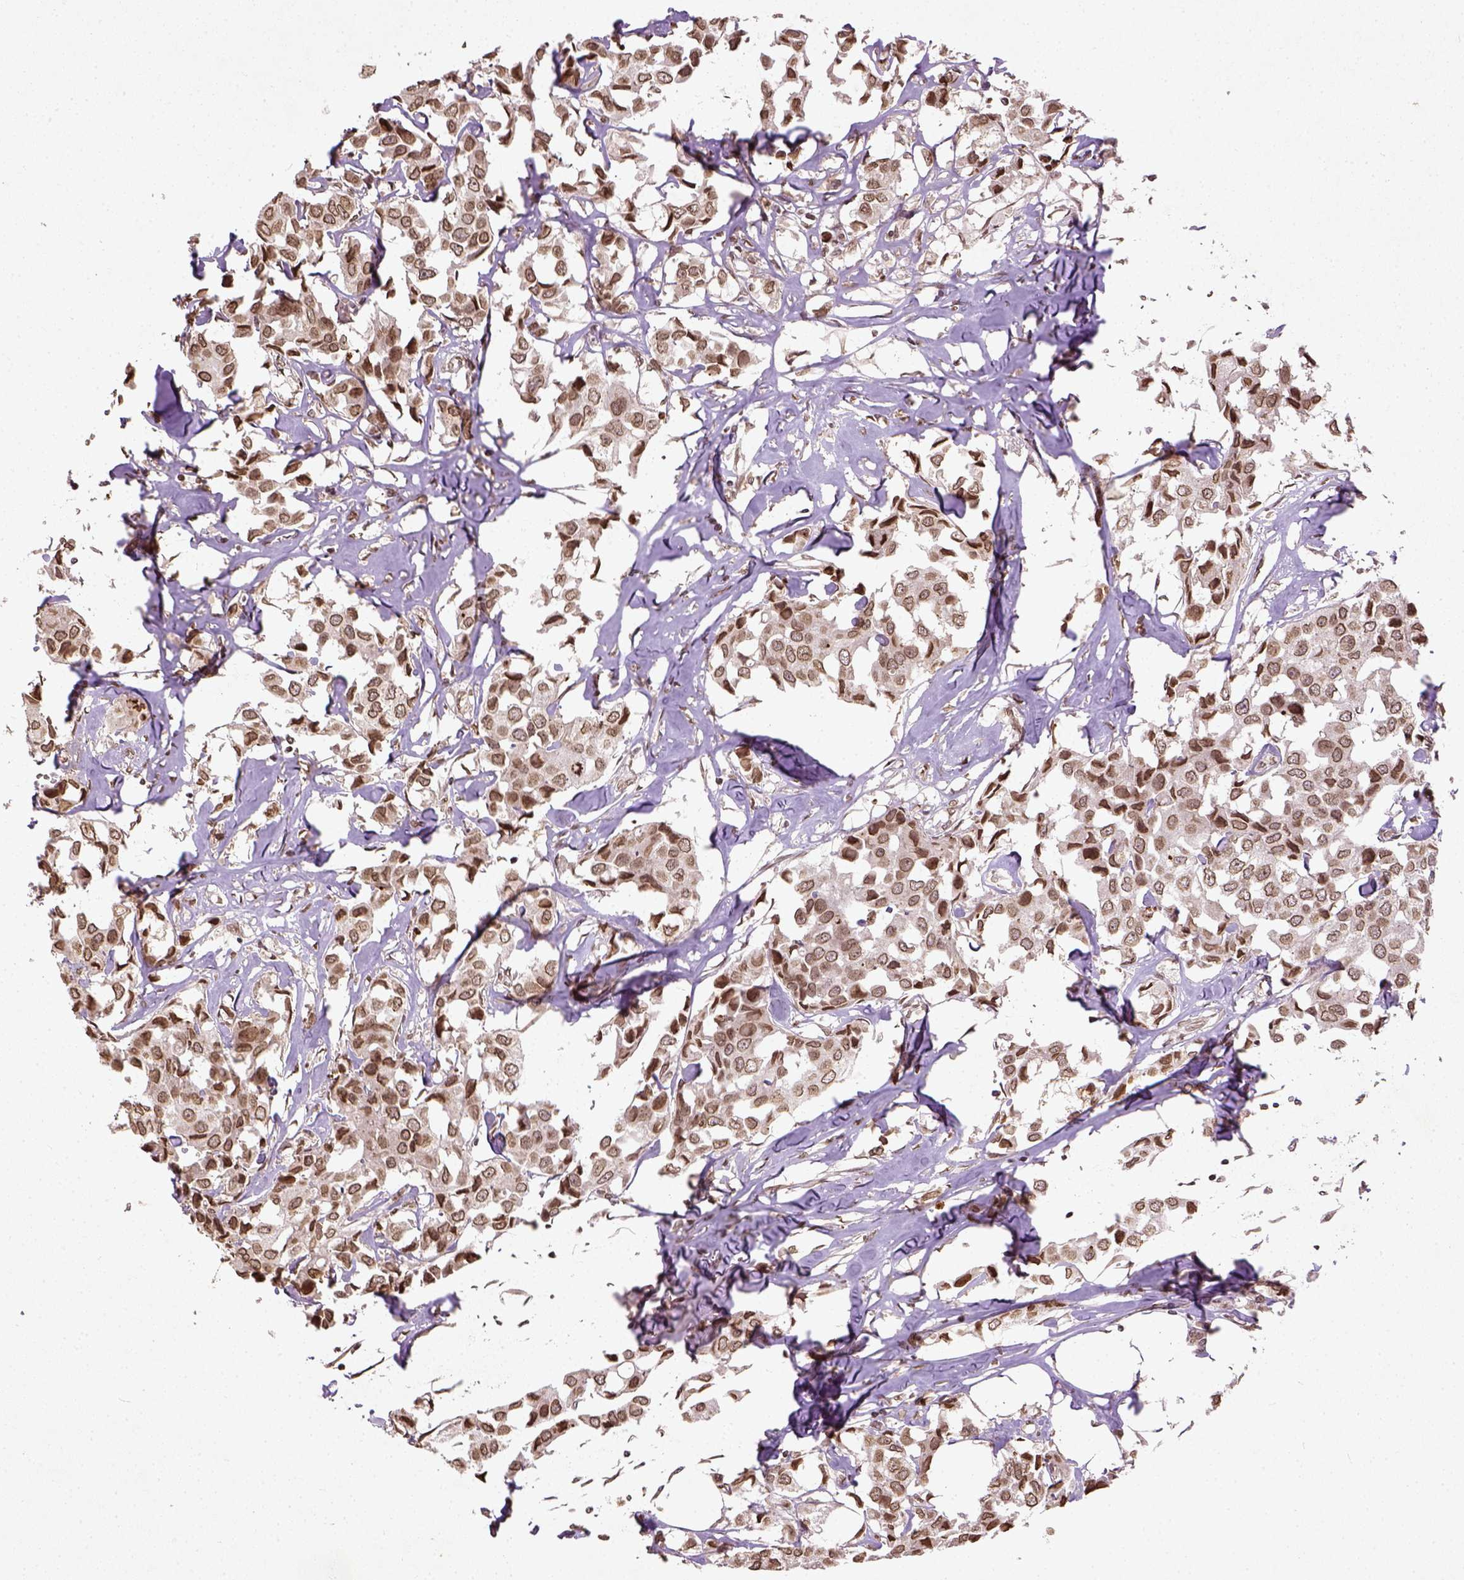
{"staining": {"intensity": "moderate", "quantity": ">75%", "location": "nuclear"}, "tissue": "breast cancer", "cell_type": "Tumor cells", "image_type": "cancer", "snomed": [{"axis": "morphology", "description": "Duct carcinoma"}, {"axis": "topography", "description": "Breast"}], "caption": "Protein analysis of infiltrating ductal carcinoma (breast) tissue shows moderate nuclear positivity in about >75% of tumor cells. (Stains: DAB (3,3'-diaminobenzidine) in brown, nuclei in blue, Microscopy: brightfield microscopy at high magnification).", "gene": "BANF1", "patient": {"sex": "female", "age": 80}}